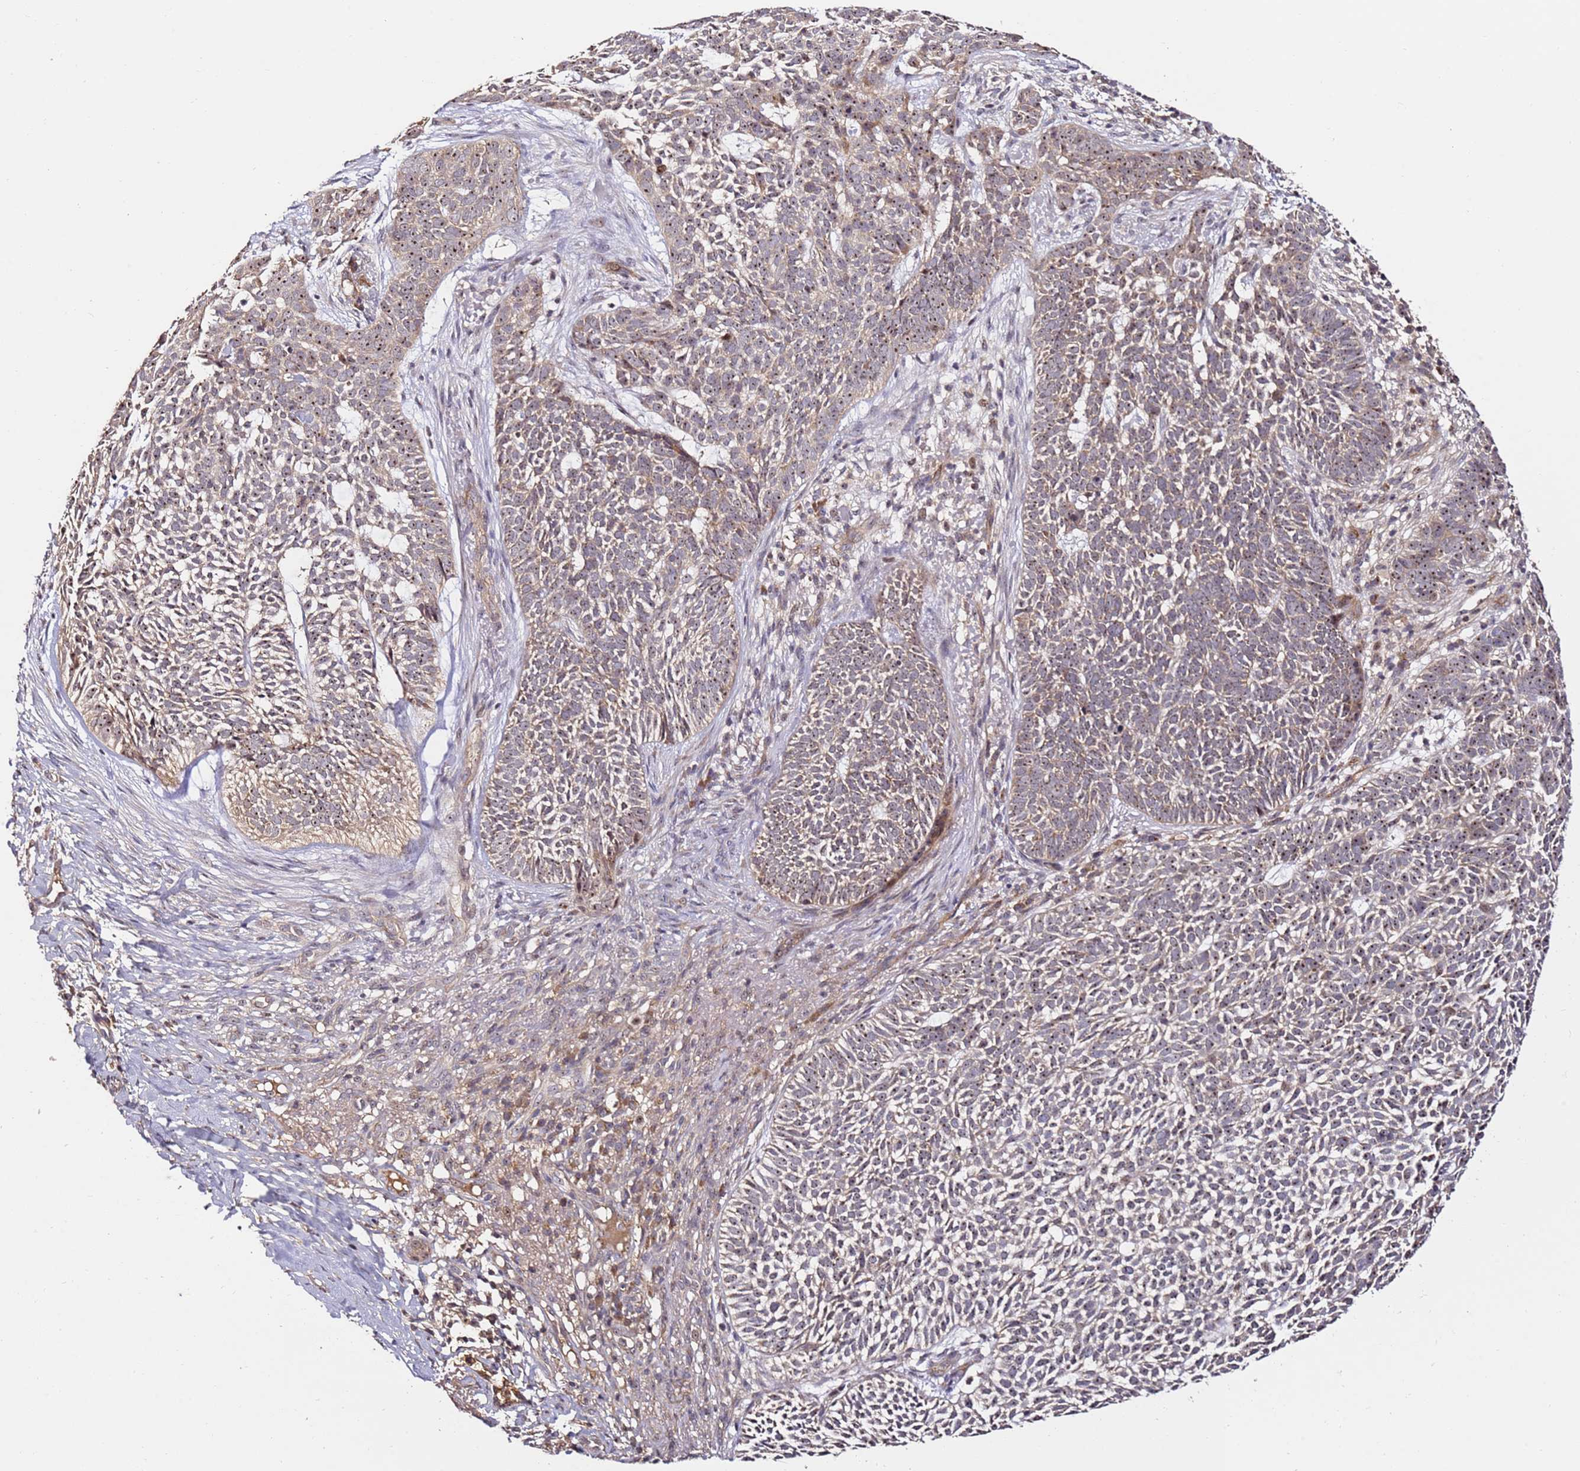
{"staining": {"intensity": "moderate", "quantity": ">75%", "location": "nuclear"}, "tissue": "skin cancer", "cell_type": "Tumor cells", "image_type": "cancer", "snomed": [{"axis": "morphology", "description": "Basal cell carcinoma"}, {"axis": "topography", "description": "Skin"}], "caption": "IHC of skin basal cell carcinoma reveals medium levels of moderate nuclear staining in approximately >75% of tumor cells. The protein of interest is stained brown, and the nuclei are stained in blue (DAB IHC with brightfield microscopy, high magnification).", "gene": "DDX27", "patient": {"sex": "female", "age": 78}}